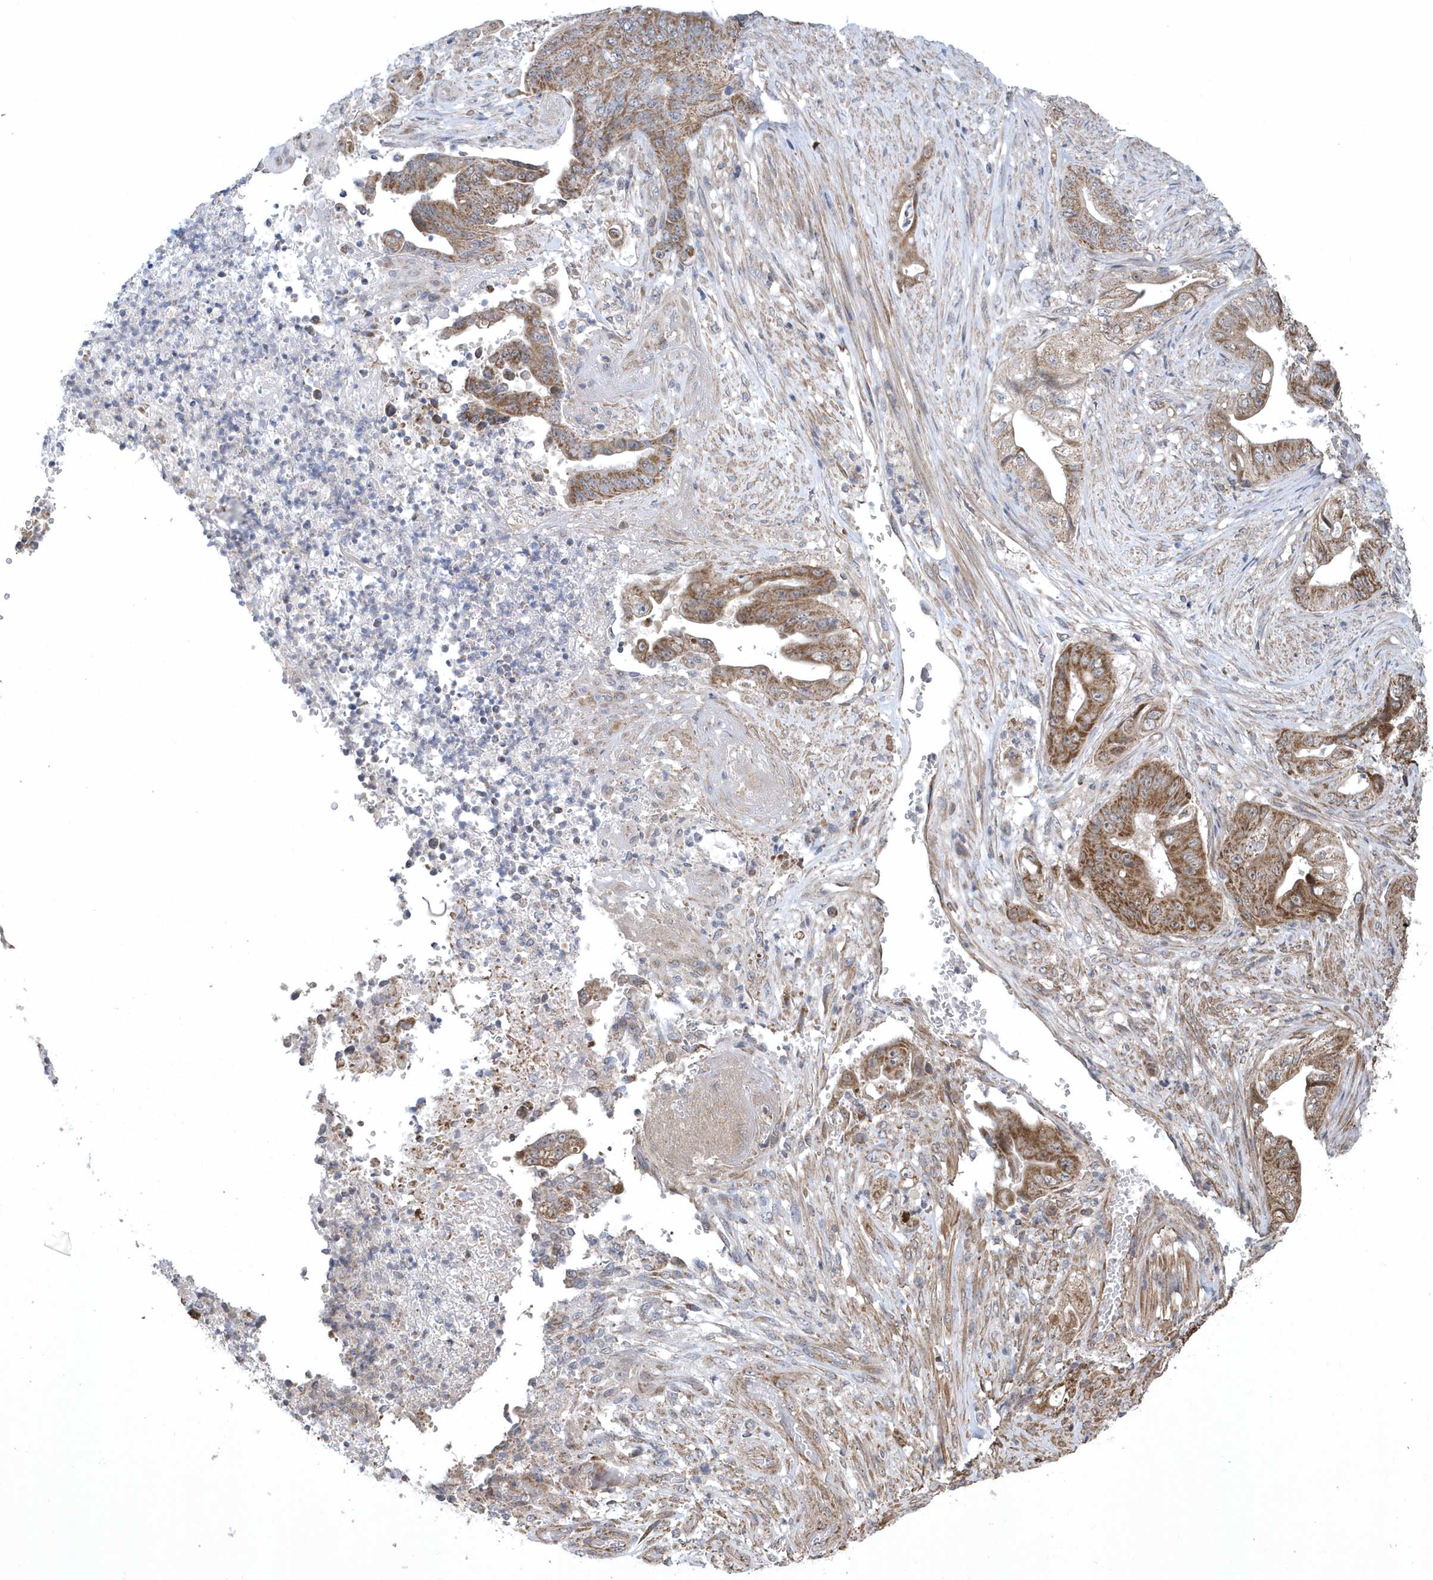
{"staining": {"intensity": "moderate", "quantity": ">75%", "location": "cytoplasmic/membranous"}, "tissue": "stomach cancer", "cell_type": "Tumor cells", "image_type": "cancer", "snomed": [{"axis": "morphology", "description": "Adenocarcinoma, NOS"}, {"axis": "topography", "description": "Stomach"}], "caption": "IHC (DAB) staining of human adenocarcinoma (stomach) shows moderate cytoplasmic/membranous protein staining in about >75% of tumor cells.", "gene": "SLX9", "patient": {"sex": "female", "age": 73}}